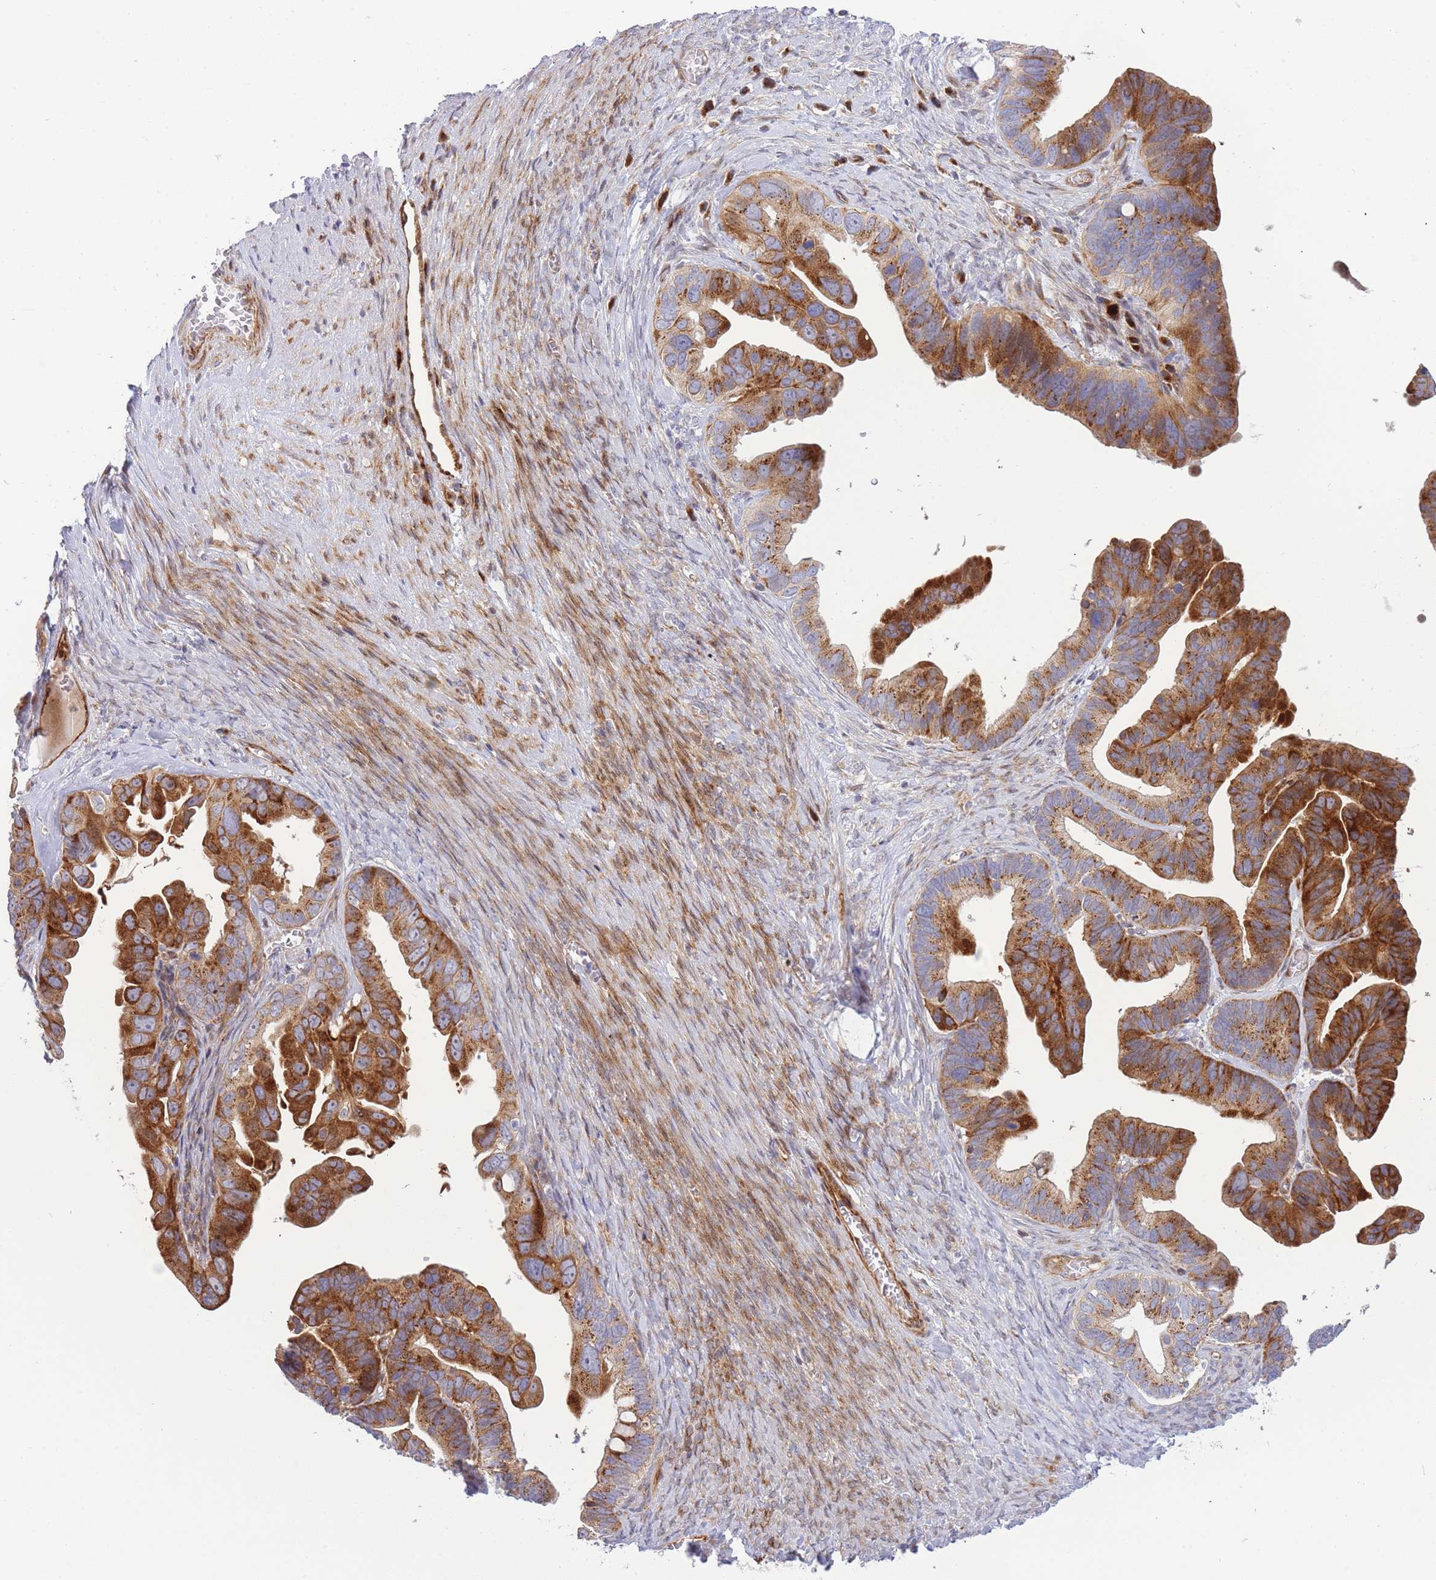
{"staining": {"intensity": "strong", "quantity": ">75%", "location": "cytoplasmic/membranous"}, "tissue": "ovarian cancer", "cell_type": "Tumor cells", "image_type": "cancer", "snomed": [{"axis": "morphology", "description": "Cystadenocarcinoma, serous, NOS"}, {"axis": "topography", "description": "Ovary"}], "caption": "This is a photomicrograph of immunohistochemistry (IHC) staining of serous cystadenocarcinoma (ovarian), which shows strong expression in the cytoplasmic/membranous of tumor cells.", "gene": "ATP5MC2", "patient": {"sex": "female", "age": 56}}